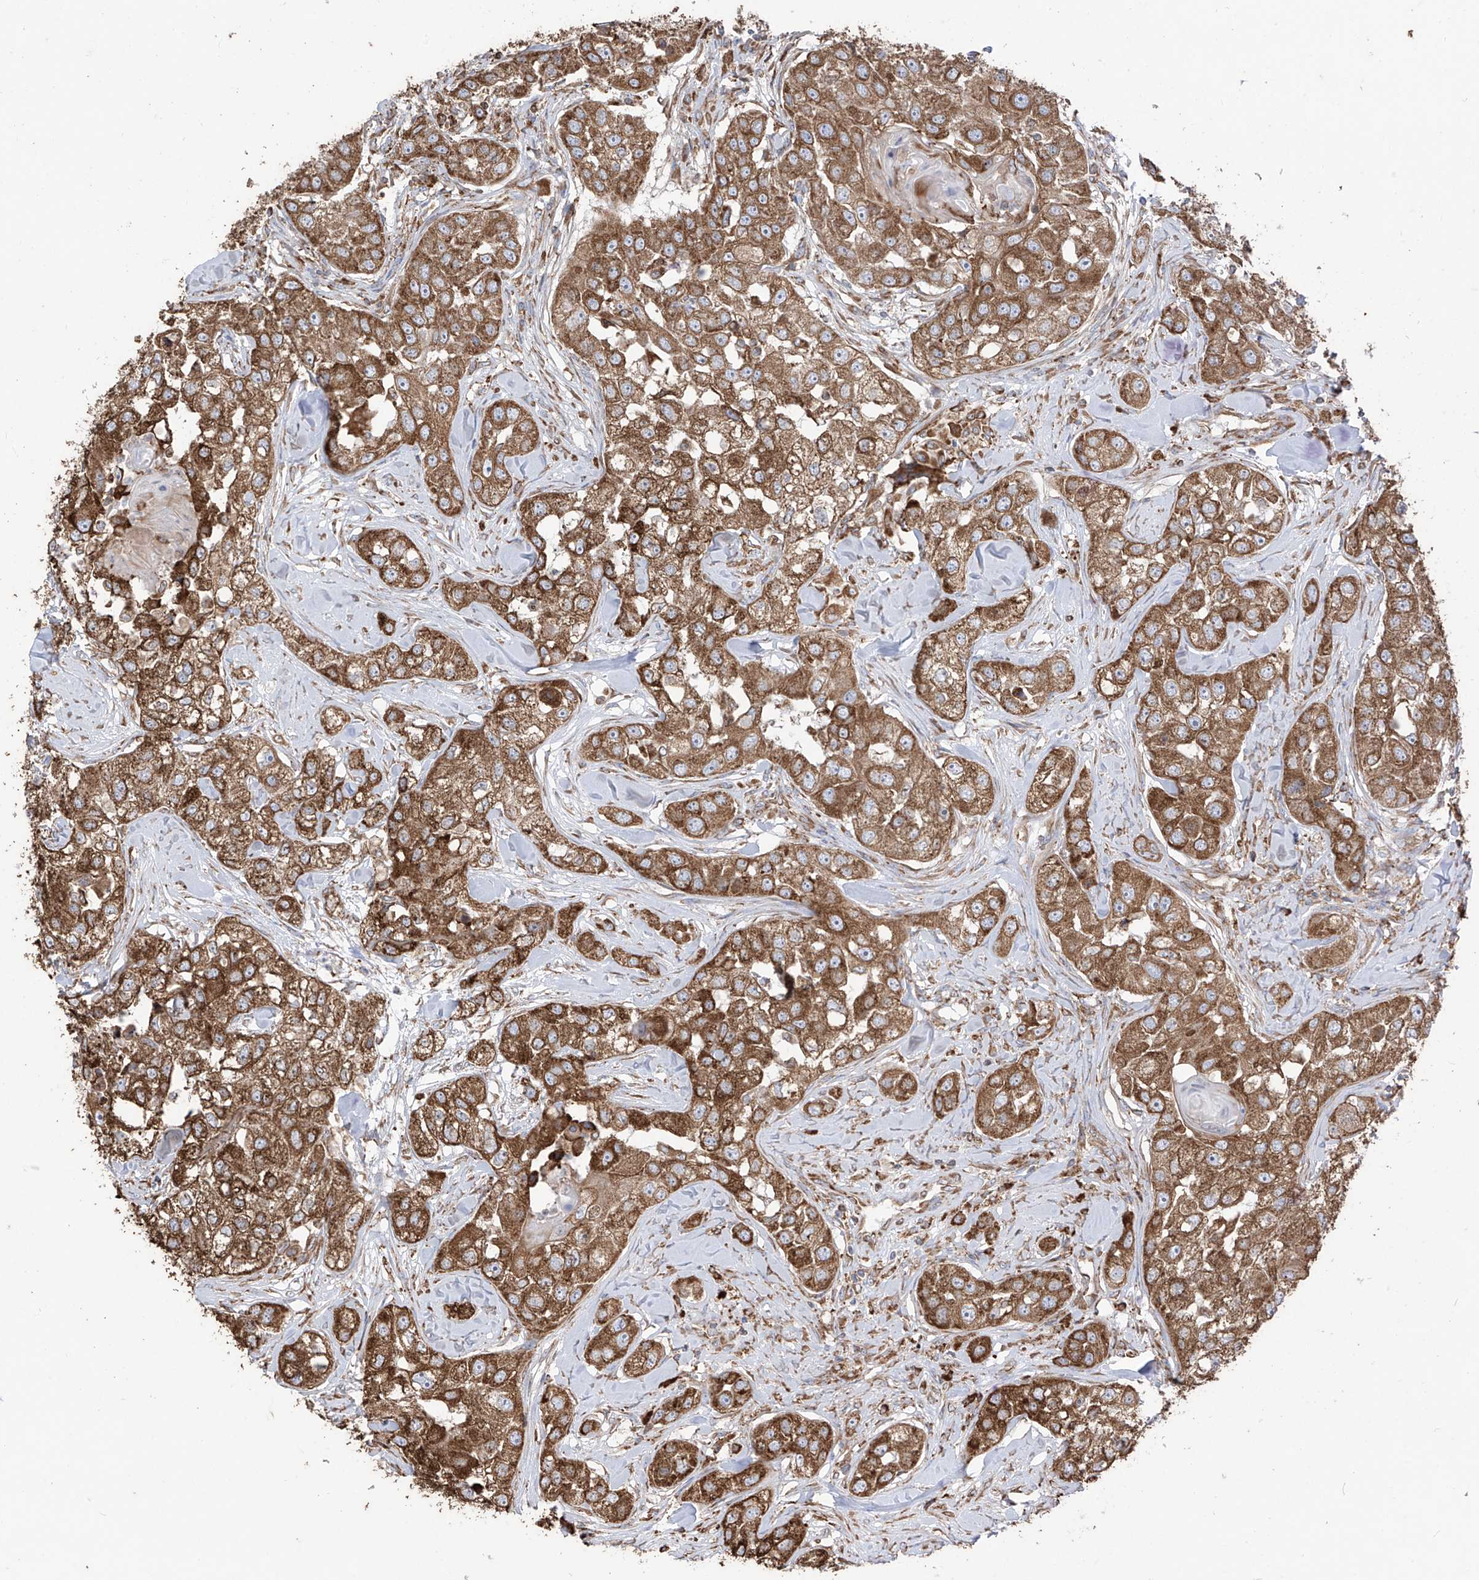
{"staining": {"intensity": "moderate", "quantity": ">75%", "location": "cytoplasmic/membranous"}, "tissue": "head and neck cancer", "cell_type": "Tumor cells", "image_type": "cancer", "snomed": [{"axis": "morphology", "description": "Normal tissue, NOS"}, {"axis": "morphology", "description": "Squamous cell carcinoma, NOS"}, {"axis": "topography", "description": "Skeletal muscle"}, {"axis": "topography", "description": "Head-Neck"}], "caption": "The immunohistochemical stain shows moderate cytoplasmic/membranous positivity in tumor cells of head and neck cancer tissue.", "gene": "PDIA6", "patient": {"sex": "male", "age": 51}}